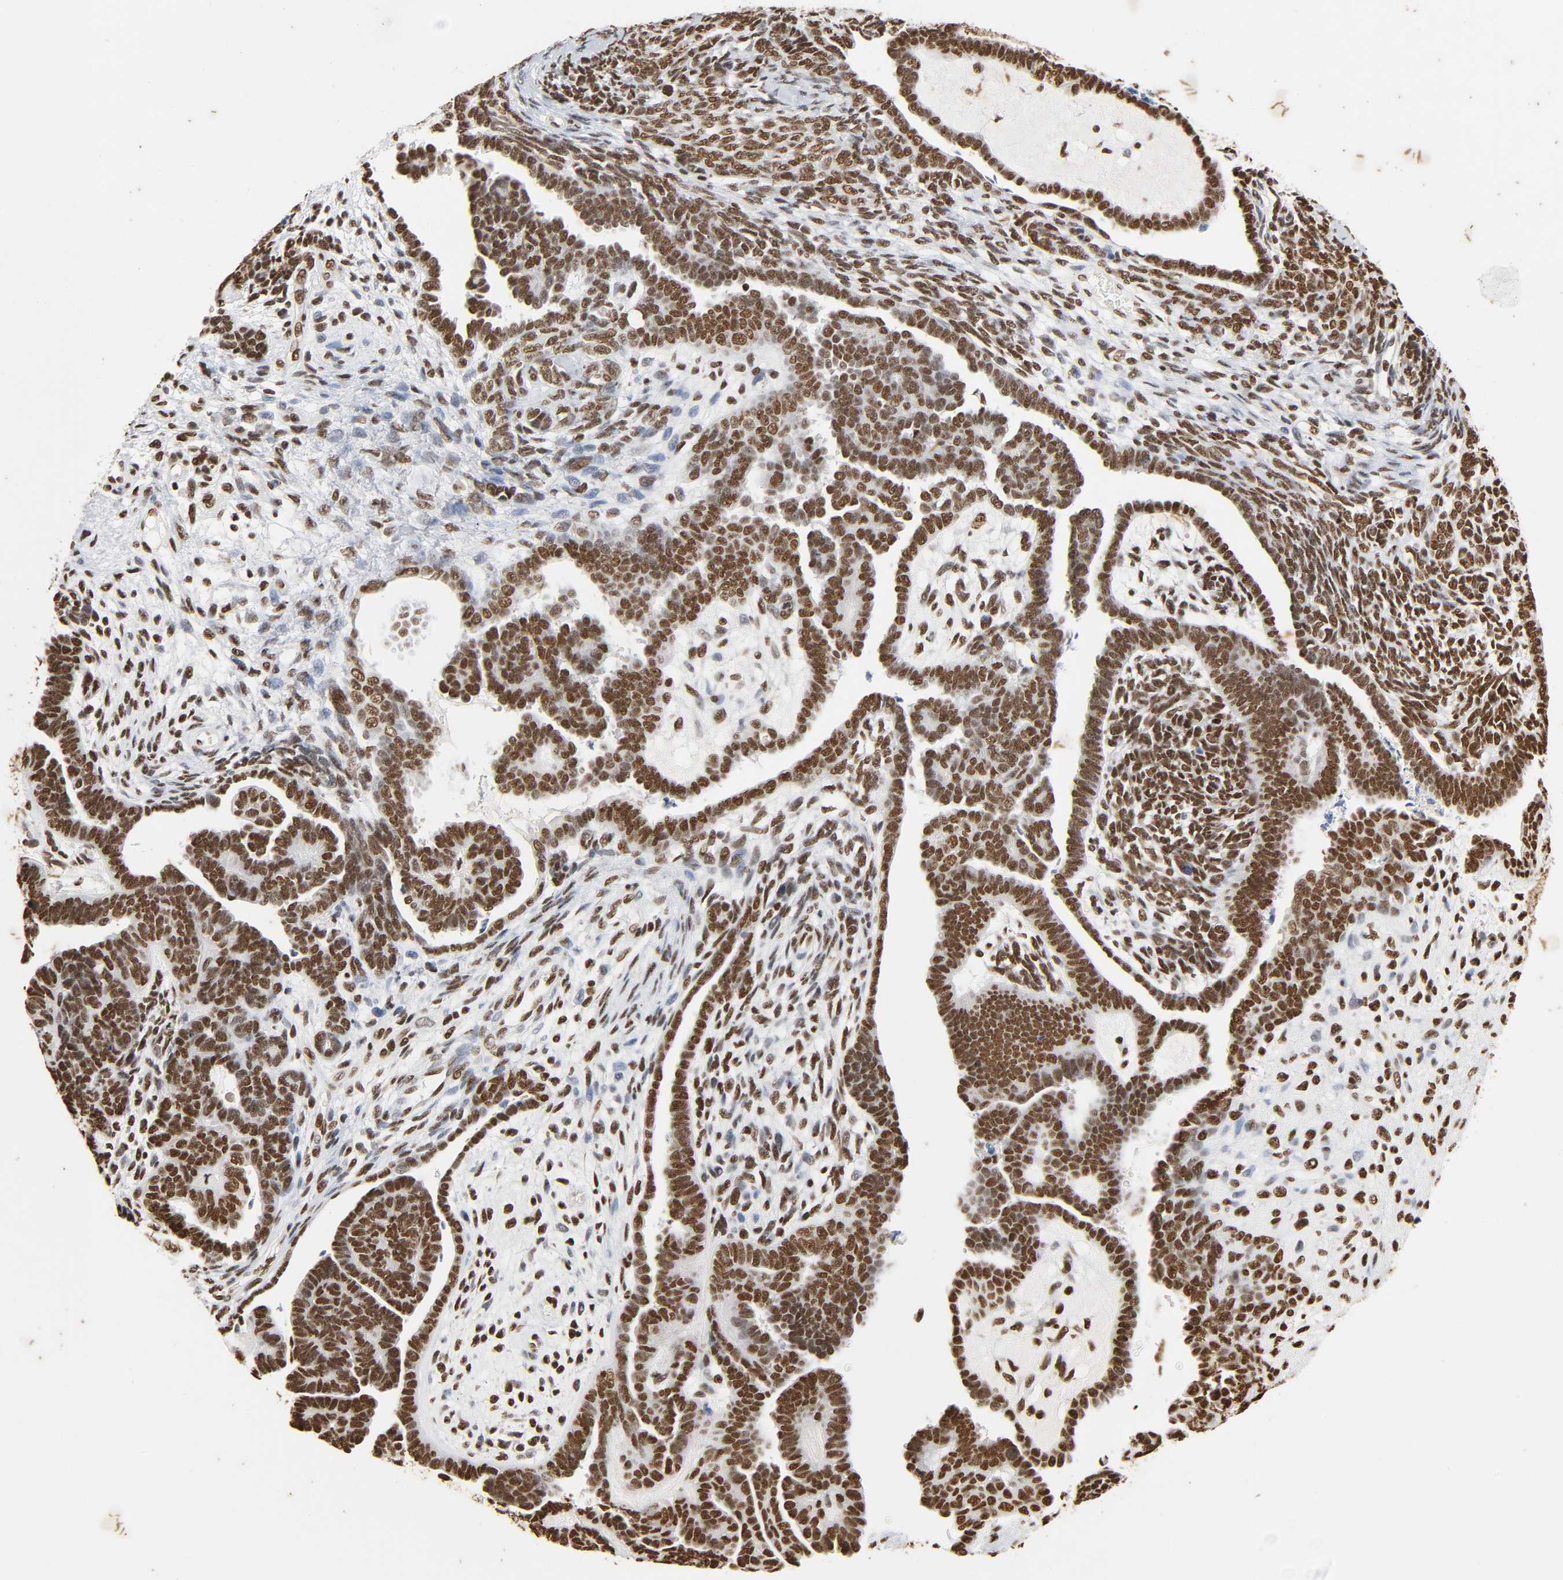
{"staining": {"intensity": "strong", "quantity": ">75%", "location": "nuclear"}, "tissue": "endometrial cancer", "cell_type": "Tumor cells", "image_type": "cancer", "snomed": [{"axis": "morphology", "description": "Neoplasm, malignant, NOS"}, {"axis": "topography", "description": "Endometrium"}], "caption": "Protein expression analysis of endometrial cancer demonstrates strong nuclear positivity in approximately >75% of tumor cells.", "gene": "HNRNPC", "patient": {"sex": "female", "age": 74}}